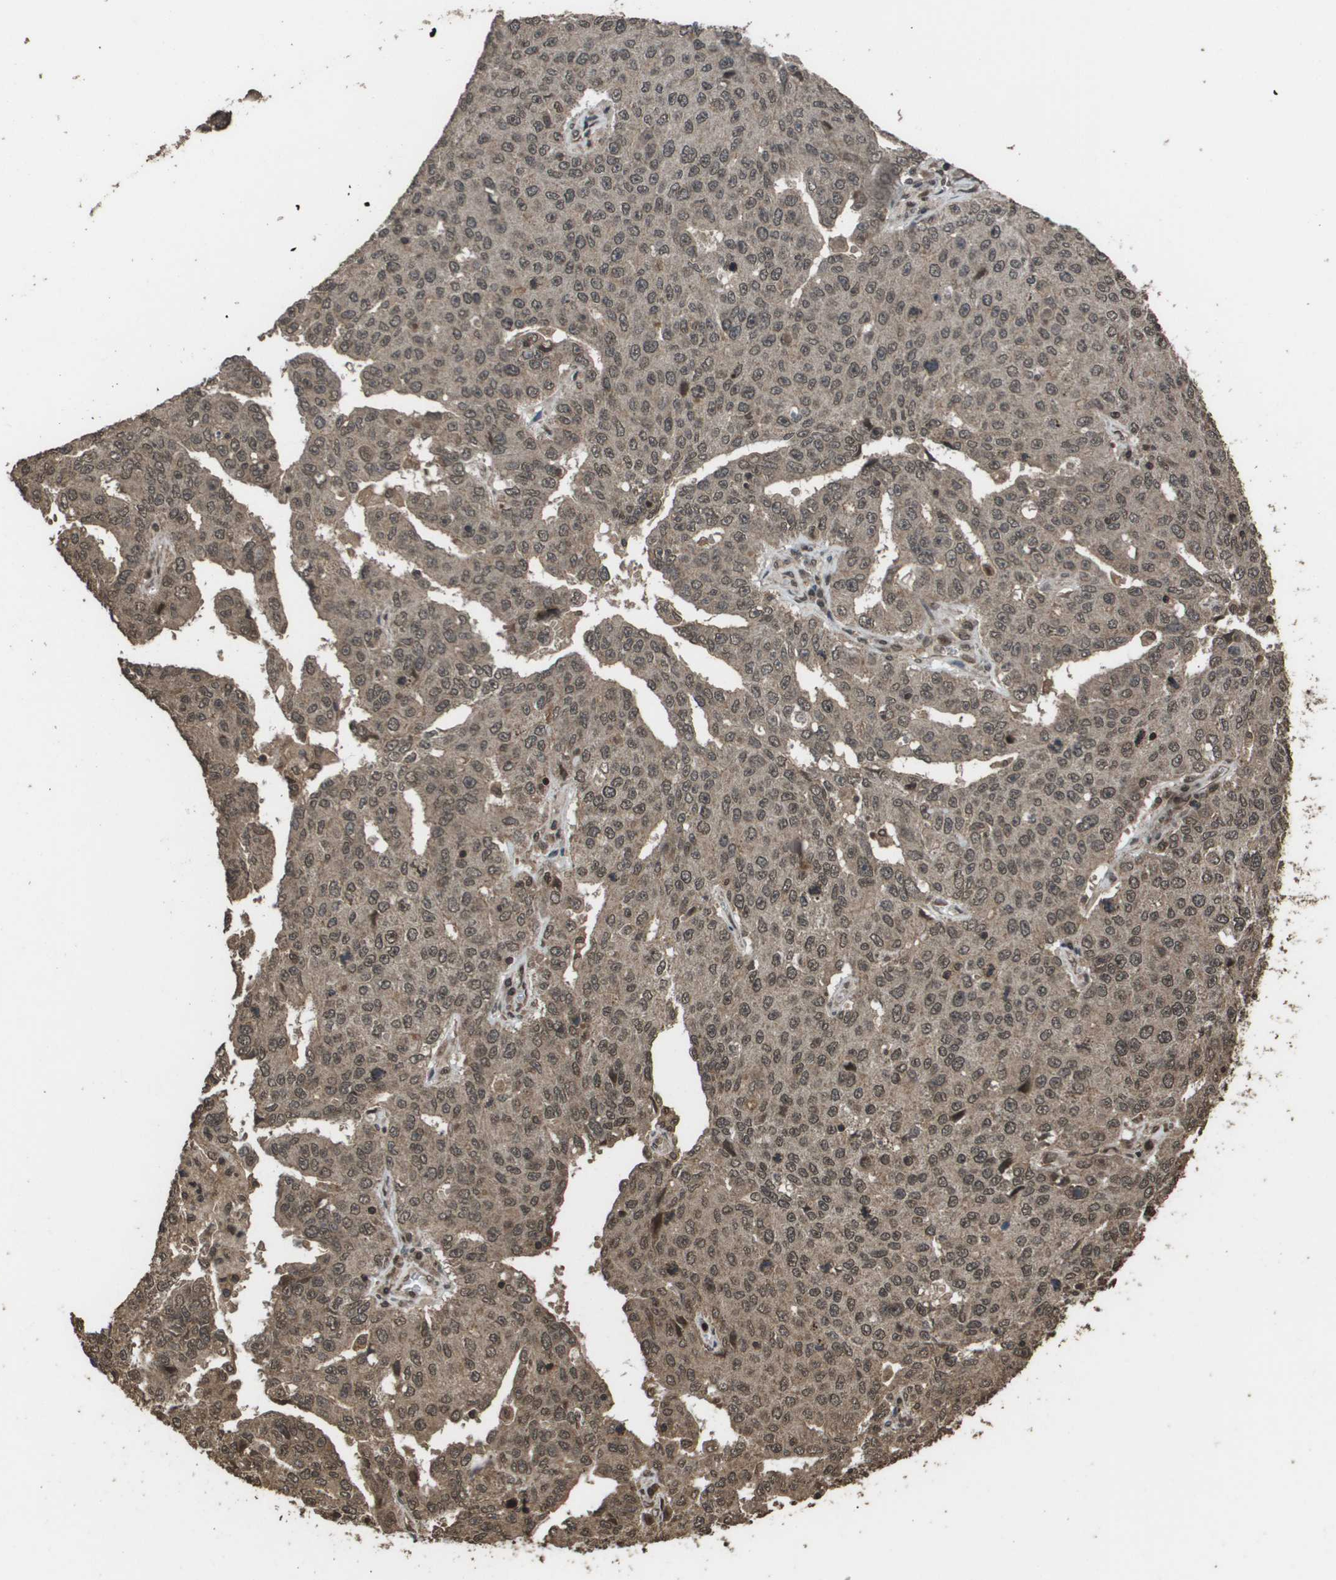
{"staining": {"intensity": "weak", "quantity": ">75%", "location": "cytoplasmic/membranous,nuclear"}, "tissue": "ovarian cancer", "cell_type": "Tumor cells", "image_type": "cancer", "snomed": [{"axis": "morphology", "description": "Carcinoma, endometroid"}, {"axis": "topography", "description": "Ovary"}], "caption": "Immunohistochemistry (DAB (3,3'-diaminobenzidine)) staining of human ovarian cancer (endometroid carcinoma) exhibits weak cytoplasmic/membranous and nuclear protein expression in approximately >75% of tumor cells.", "gene": "AXIN2", "patient": {"sex": "female", "age": 62}}